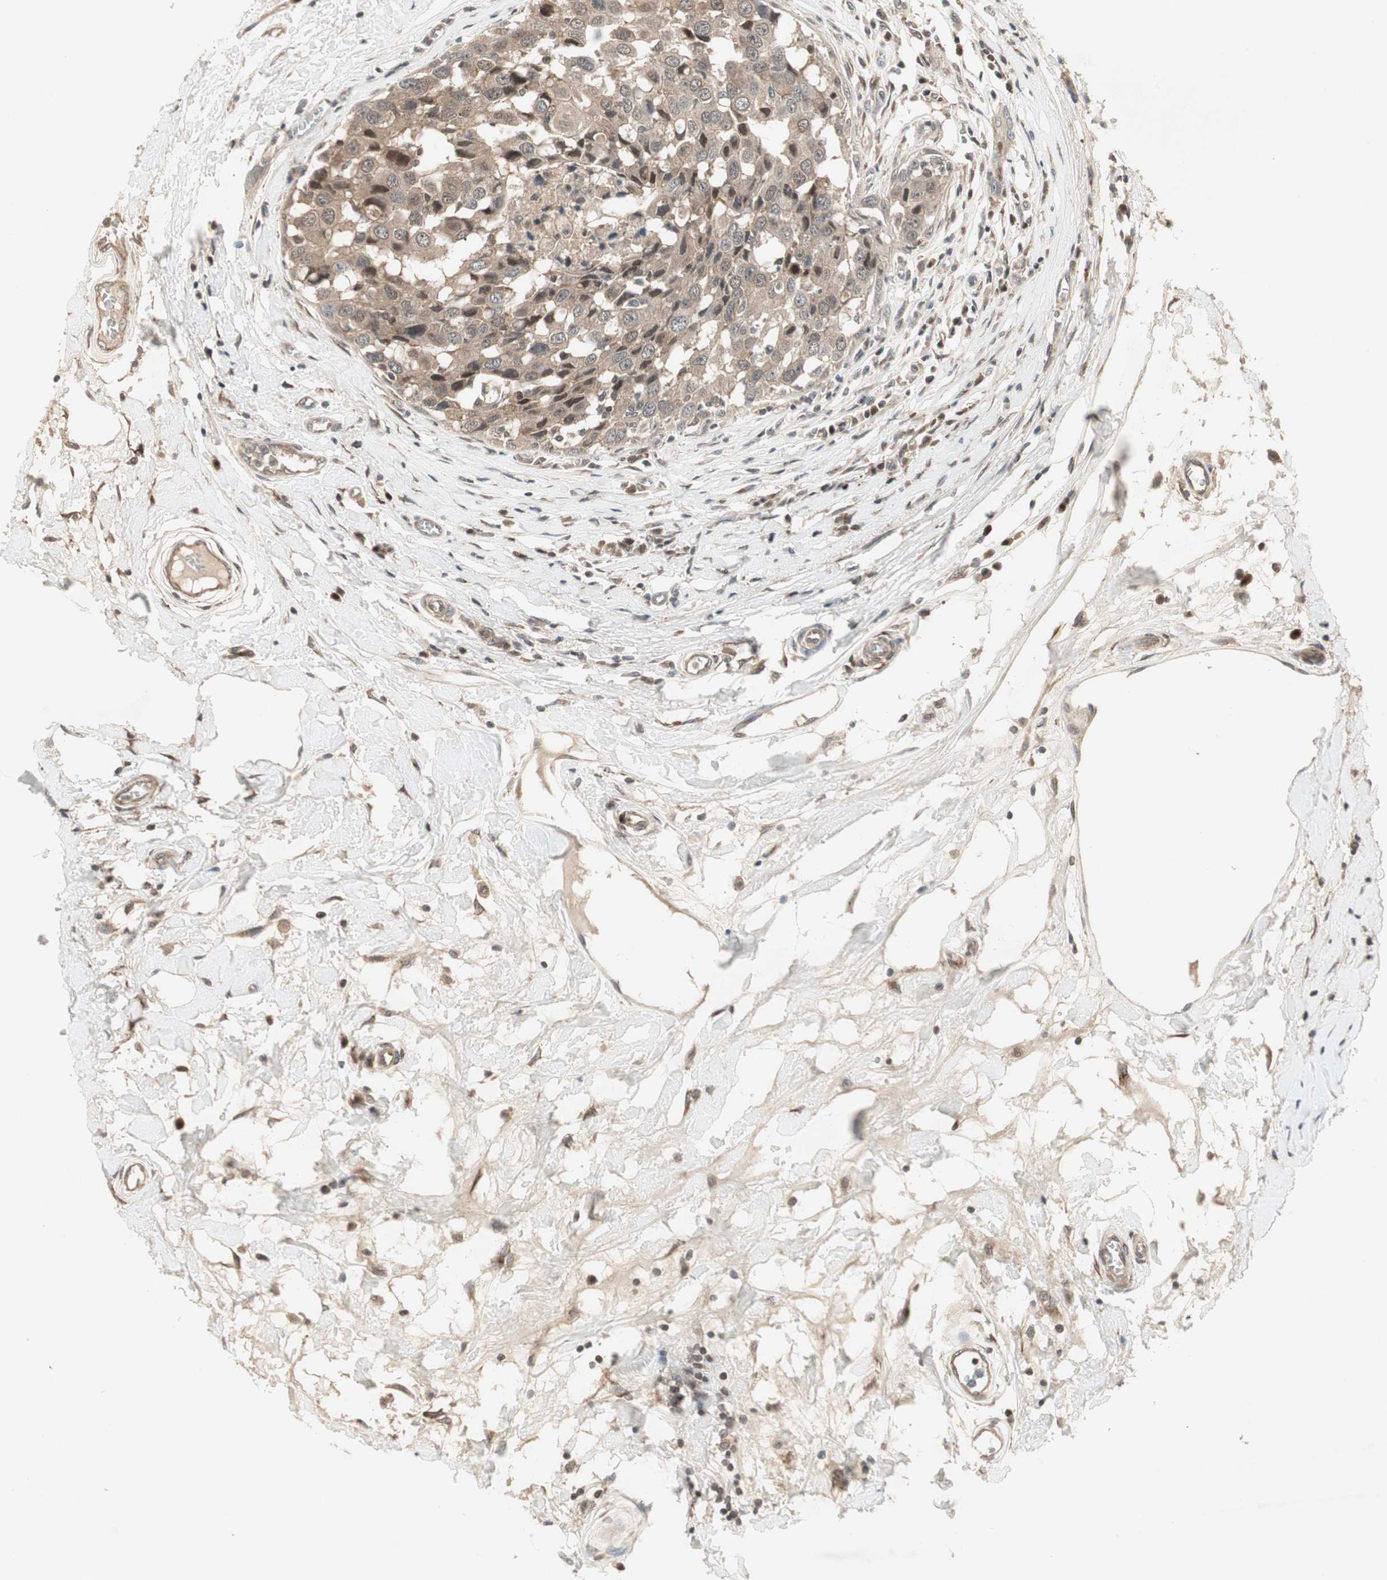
{"staining": {"intensity": "weak", "quantity": ">75%", "location": "cytoplasmic/membranous"}, "tissue": "breast cancer", "cell_type": "Tumor cells", "image_type": "cancer", "snomed": [{"axis": "morphology", "description": "Duct carcinoma"}, {"axis": "topography", "description": "Breast"}], "caption": "Brown immunohistochemical staining in breast cancer (infiltrating ductal carcinoma) shows weak cytoplasmic/membranous expression in about >75% of tumor cells.", "gene": "IRS1", "patient": {"sex": "female", "age": 27}}